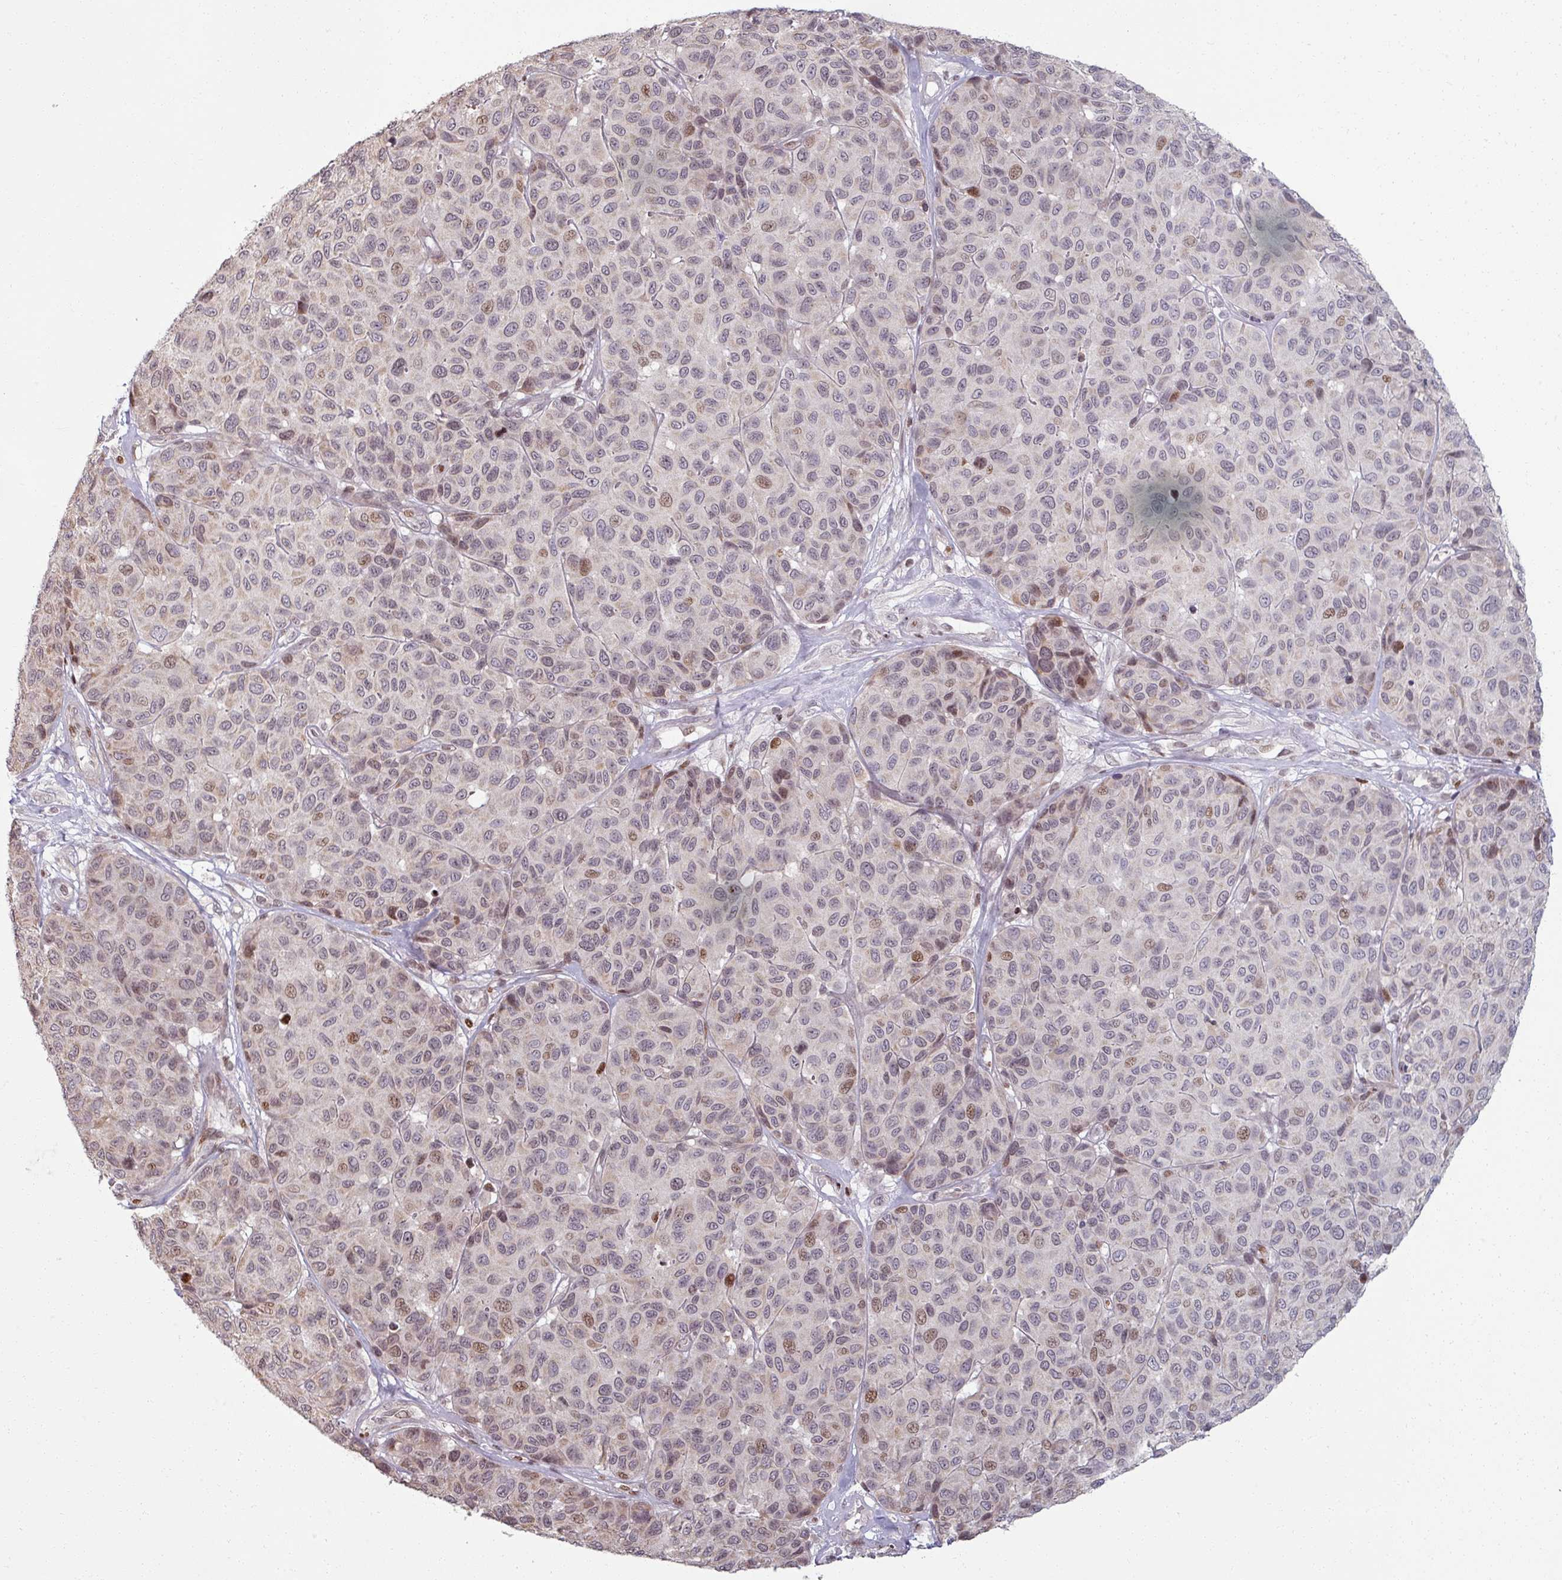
{"staining": {"intensity": "weak", "quantity": "25%-75%", "location": "nuclear"}, "tissue": "melanoma", "cell_type": "Tumor cells", "image_type": "cancer", "snomed": [{"axis": "morphology", "description": "Malignant melanoma, NOS"}, {"axis": "topography", "description": "Skin"}], "caption": "Malignant melanoma stained with a brown dye reveals weak nuclear positive positivity in about 25%-75% of tumor cells.", "gene": "NCOR1", "patient": {"sex": "female", "age": 66}}